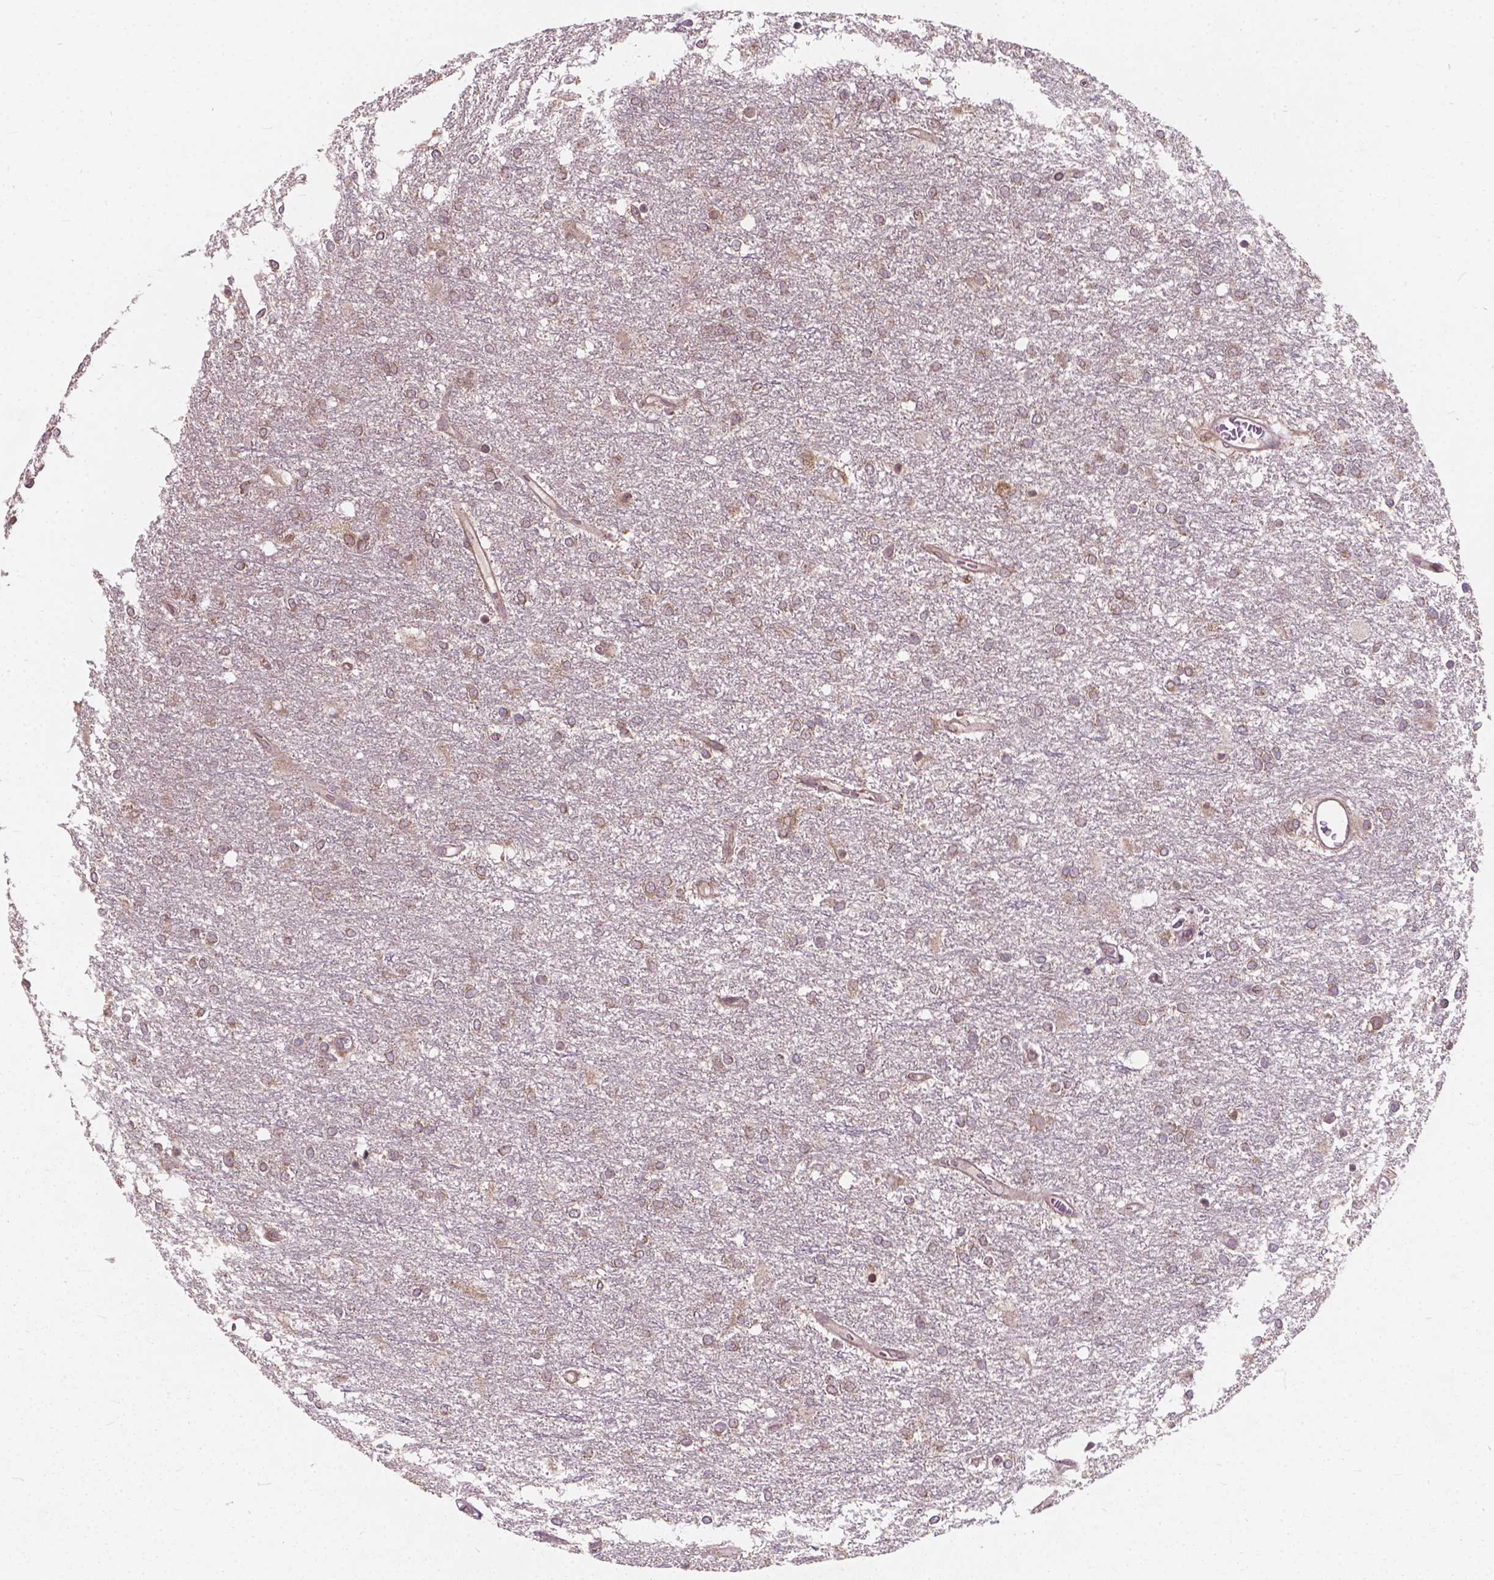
{"staining": {"intensity": "weak", "quantity": ">75%", "location": "cytoplasmic/membranous,nuclear"}, "tissue": "glioma", "cell_type": "Tumor cells", "image_type": "cancer", "snomed": [{"axis": "morphology", "description": "Glioma, malignant, High grade"}, {"axis": "topography", "description": "Brain"}], "caption": "Glioma stained with a protein marker exhibits weak staining in tumor cells.", "gene": "MRPL33", "patient": {"sex": "female", "age": 61}}